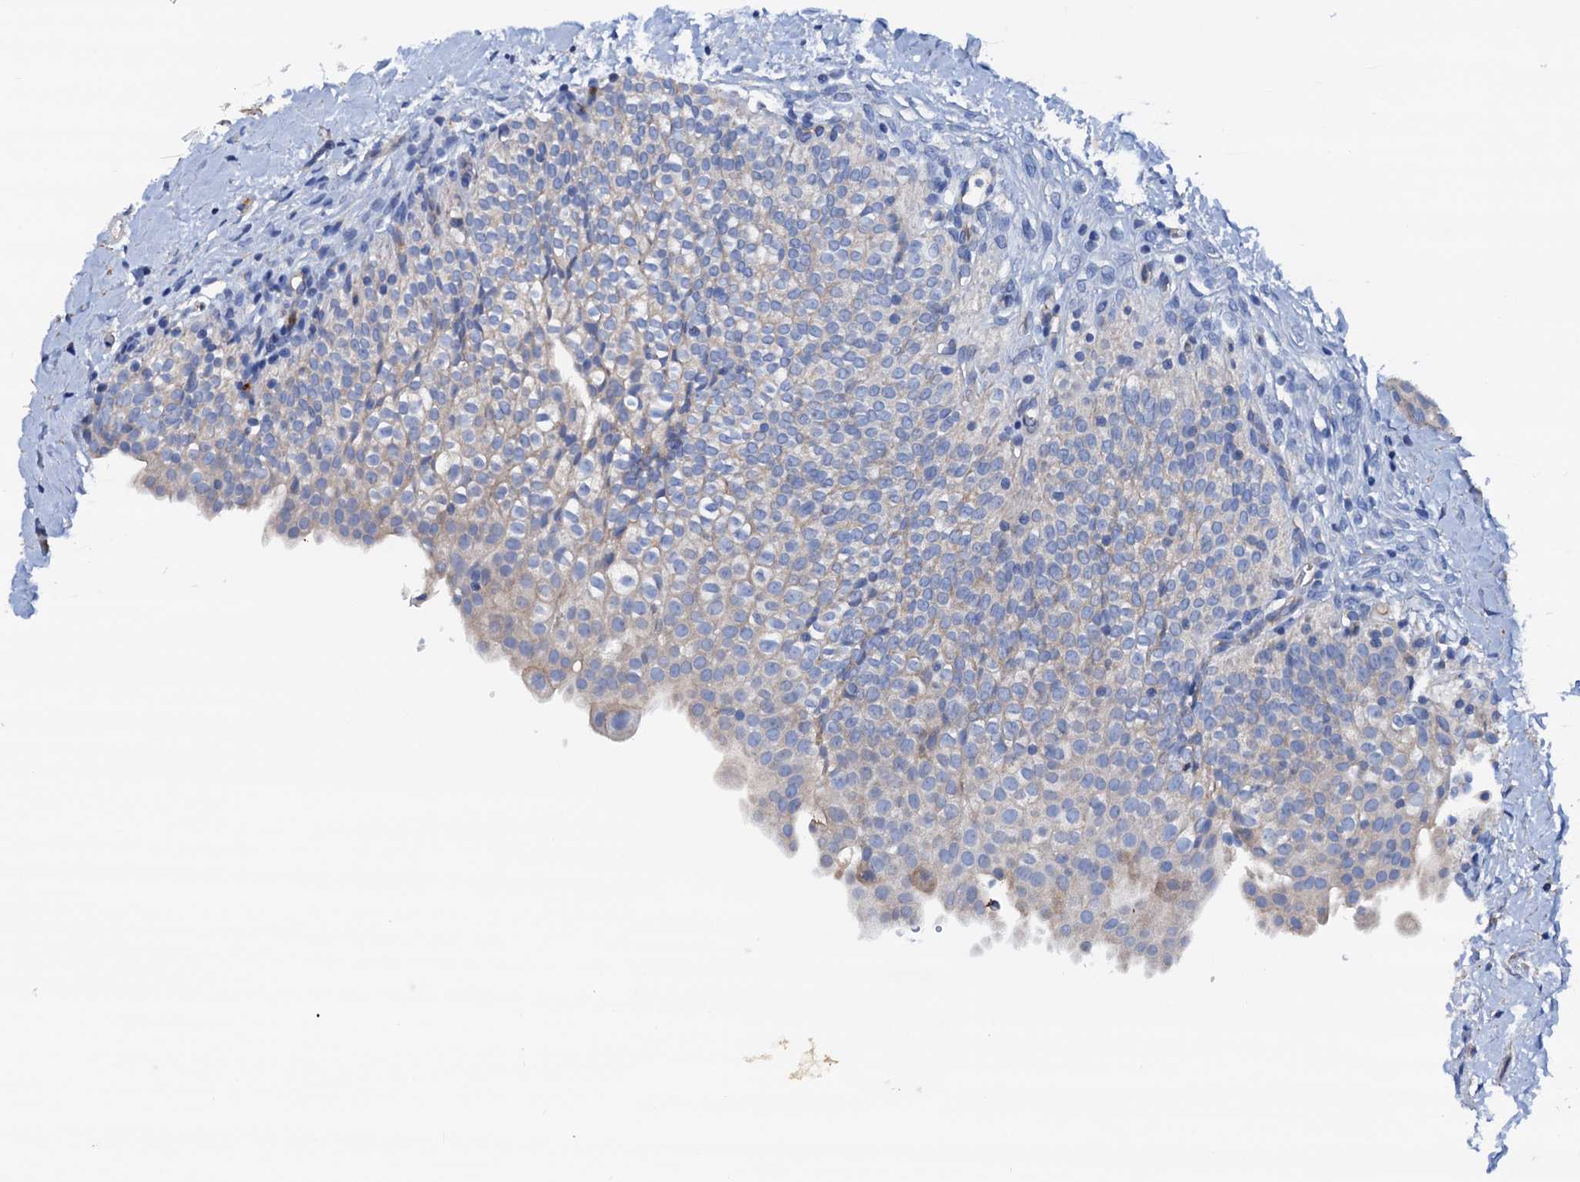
{"staining": {"intensity": "negative", "quantity": "none", "location": "none"}, "tissue": "urinary bladder", "cell_type": "Urothelial cells", "image_type": "normal", "snomed": [{"axis": "morphology", "description": "Normal tissue, NOS"}, {"axis": "topography", "description": "Urinary bladder"}], "caption": "Urothelial cells show no significant protein positivity in benign urinary bladder.", "gene": "RASSF9", "patient": {"sex": "male", "age": 55}}